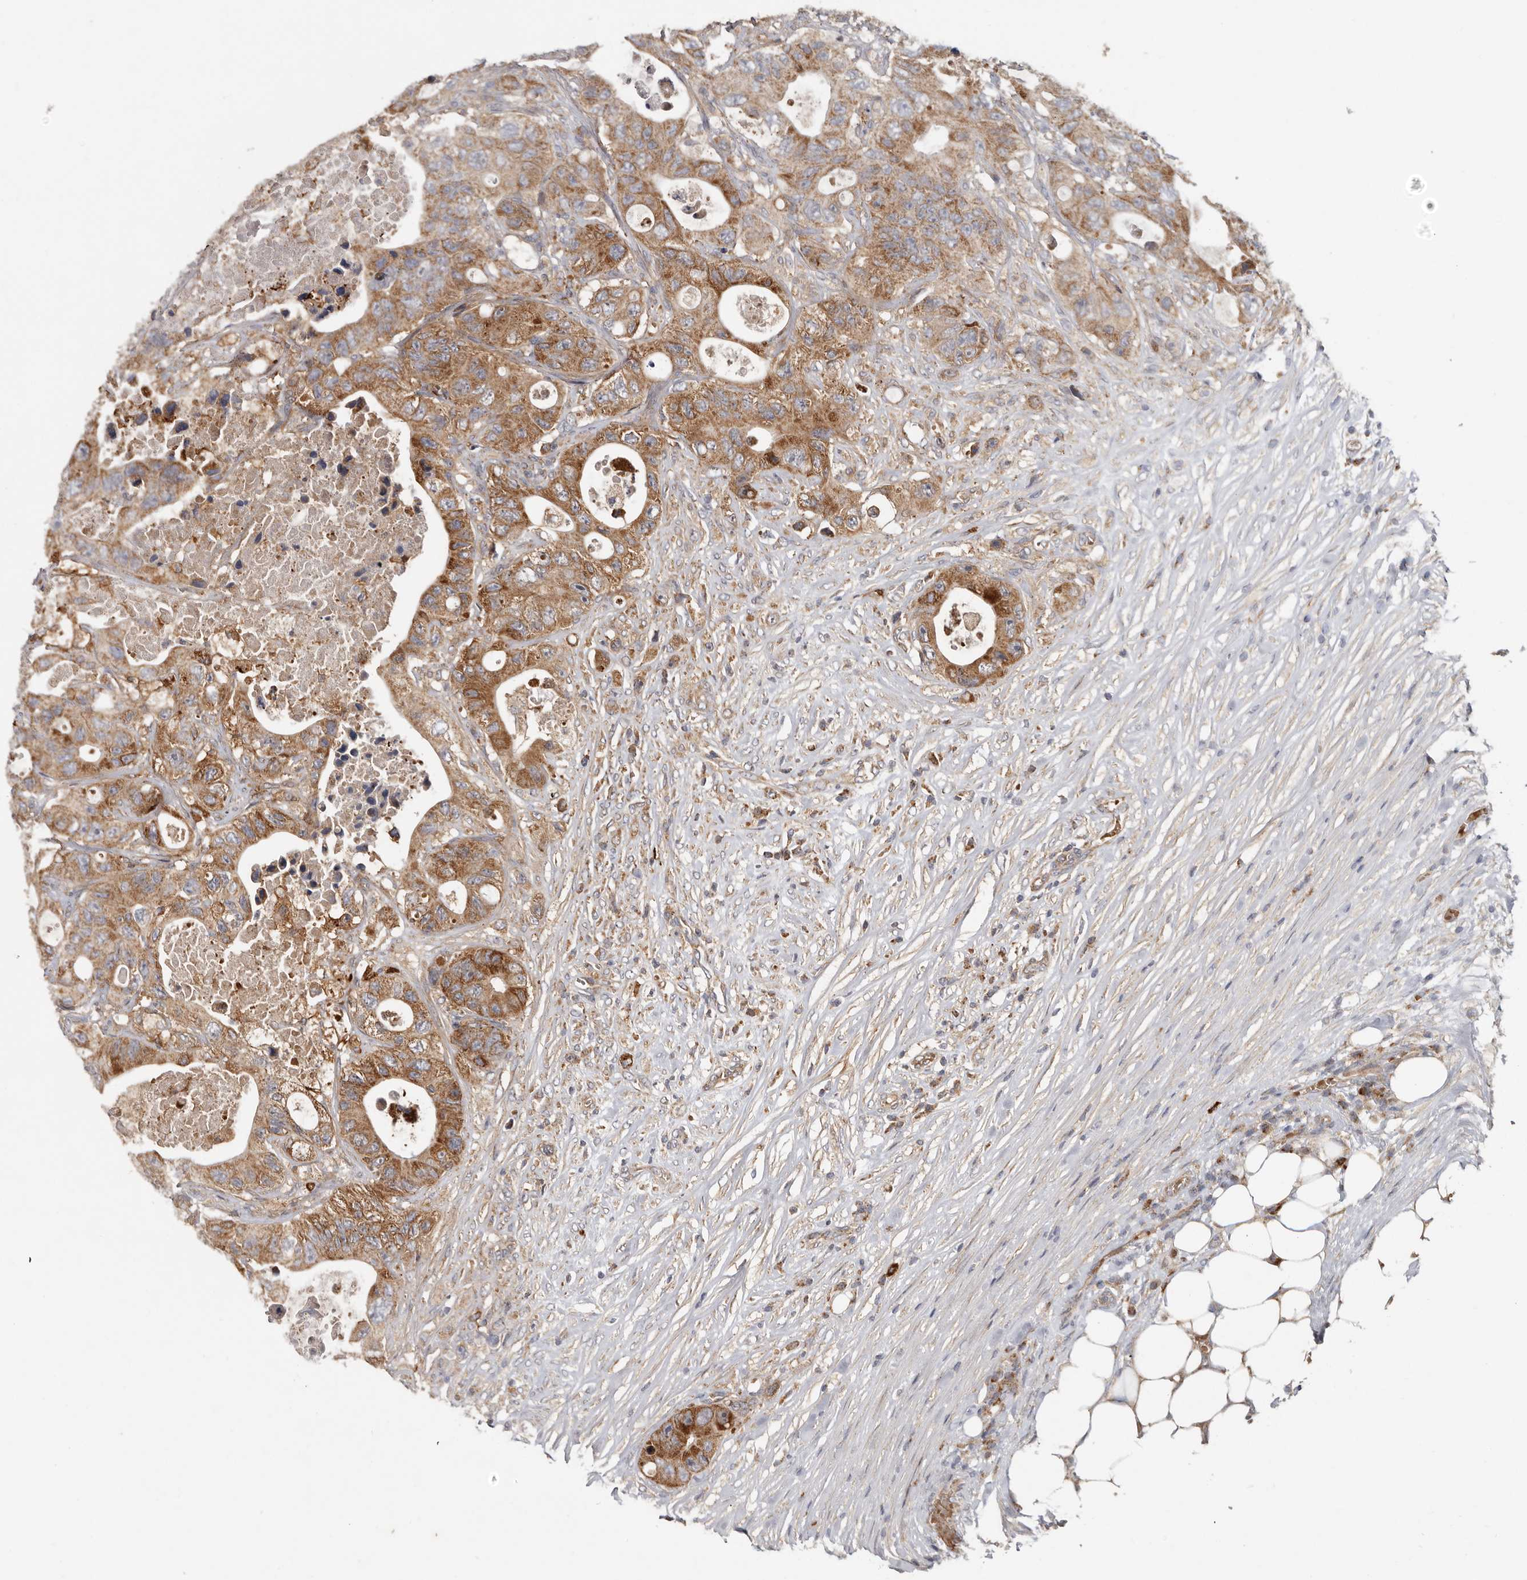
{"staining": {"intensity": "moderate", "quantity": ">75%", "location": "cytoplasmic/membranous"}, "tissue": "colorectal cancer", "cell_type": "Tumor cells", "image_type": "cancer", "snomed": [{"axis": "morphology", "description": "Adenocarcinoma, NOS"}, {"axis": "topography", "description": "Colon"}], "caption": "Brown immunohistochemical staining in human colorectal adenocarcinoma displays moderate cytoplasmic/membranous expression in approximately >75% of tumor cells.", "gene": "GOT1L1", "patient": {"sex": "female", "age": 46}}